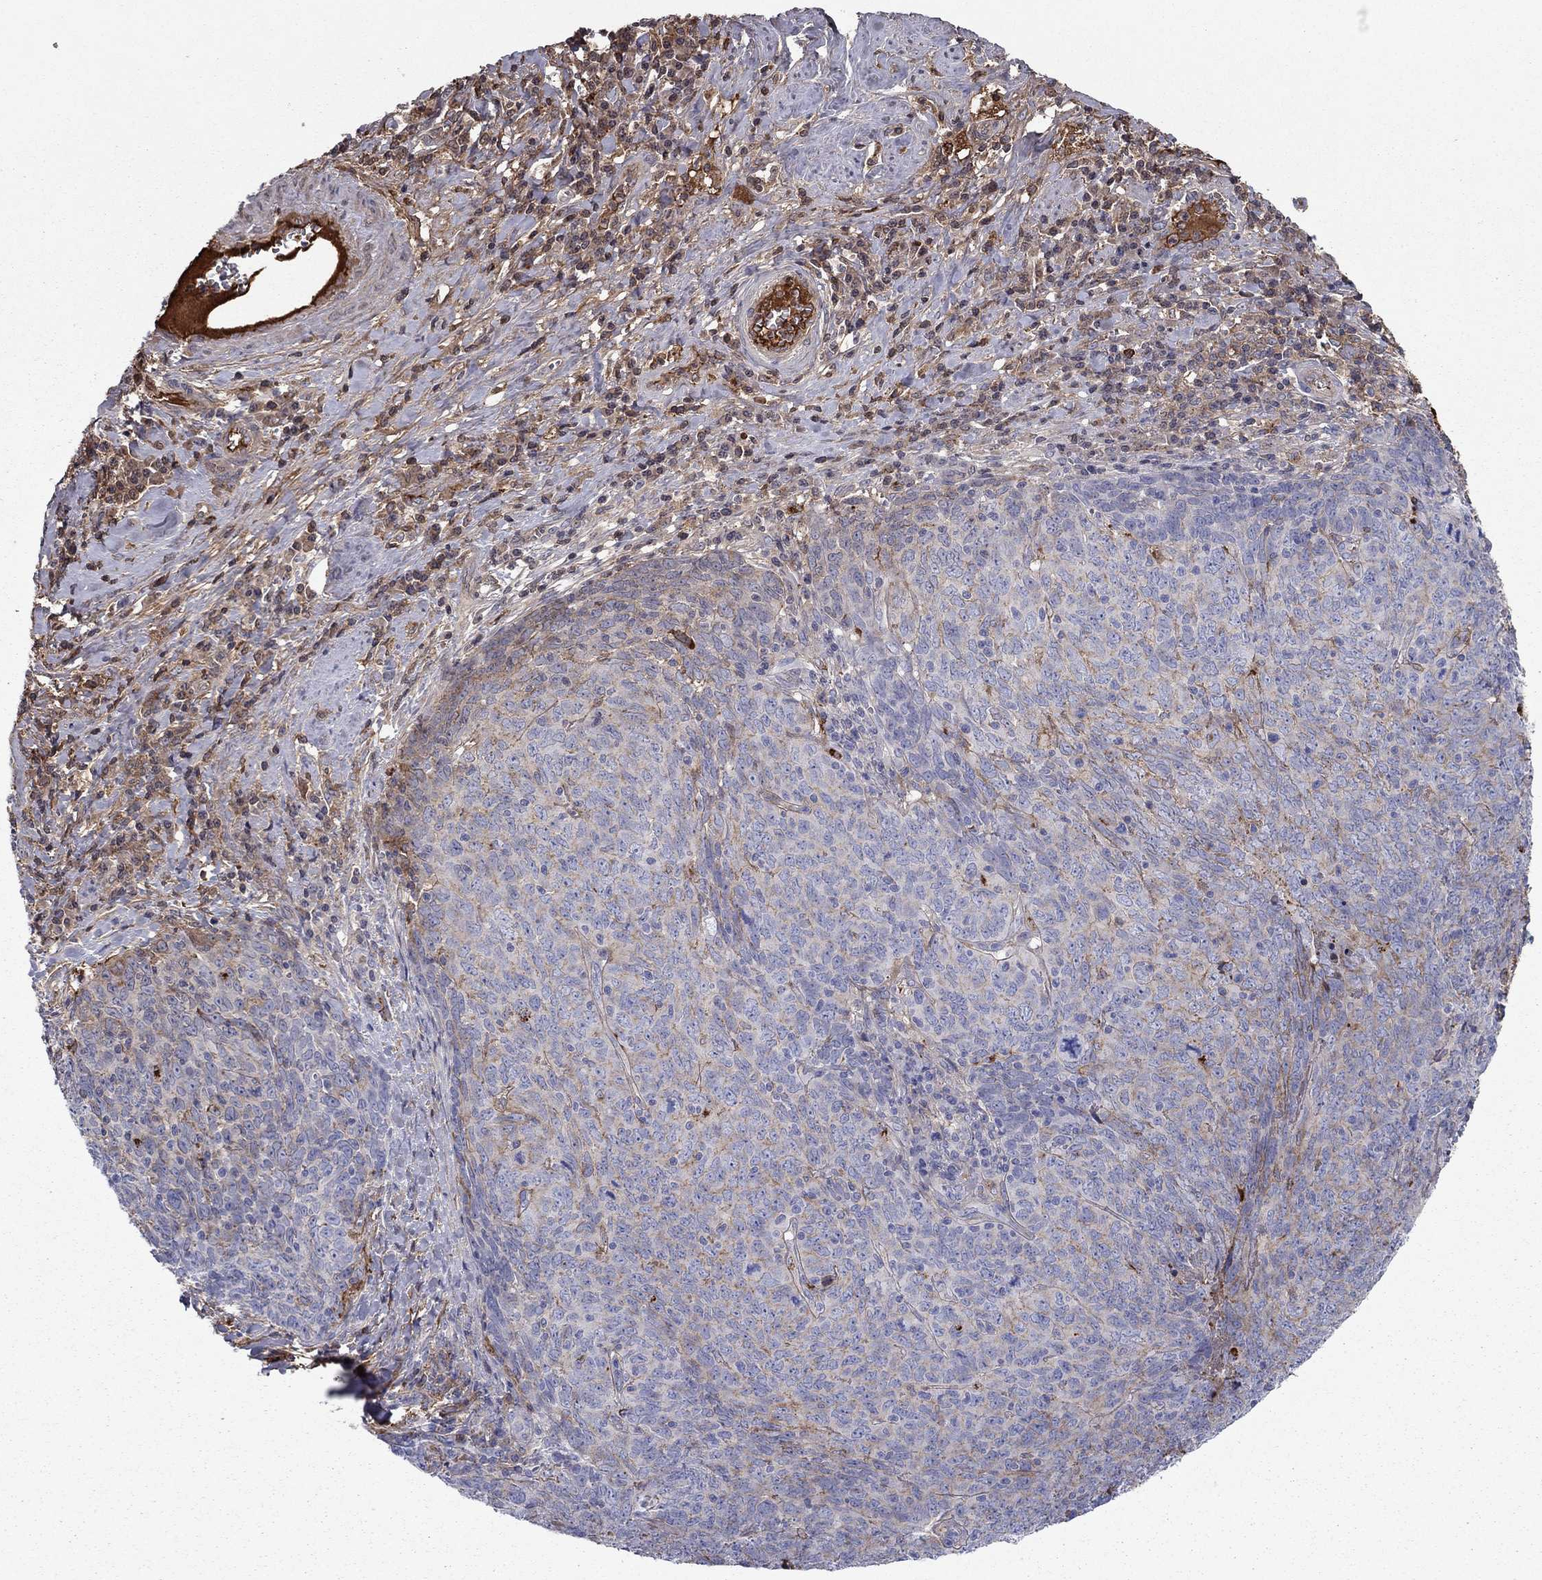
{"staining": {"intensity": "moderate", "quantity": "<25%", "location": "cytoplasmic/membranous"}, "tissue": "skin cancer", "cell_type": "Tumor cells", "image_type": "cancer", "snomed": [{"axis": "morphology", "description": "Squamous cell carcinoma, NOS"}, {"axis": "topography", "description": "Skin"}, {"axis": "topography", "description": "Anal"}], "caption": "Human skin squamous cell carcinoma stained for a protein (brown) shows moderate cytoplasmic/membranous positive positivity in approximately <25% of tumor cells.", "gene": "HPX", "patient": {"sex": "female", "age": 51}}